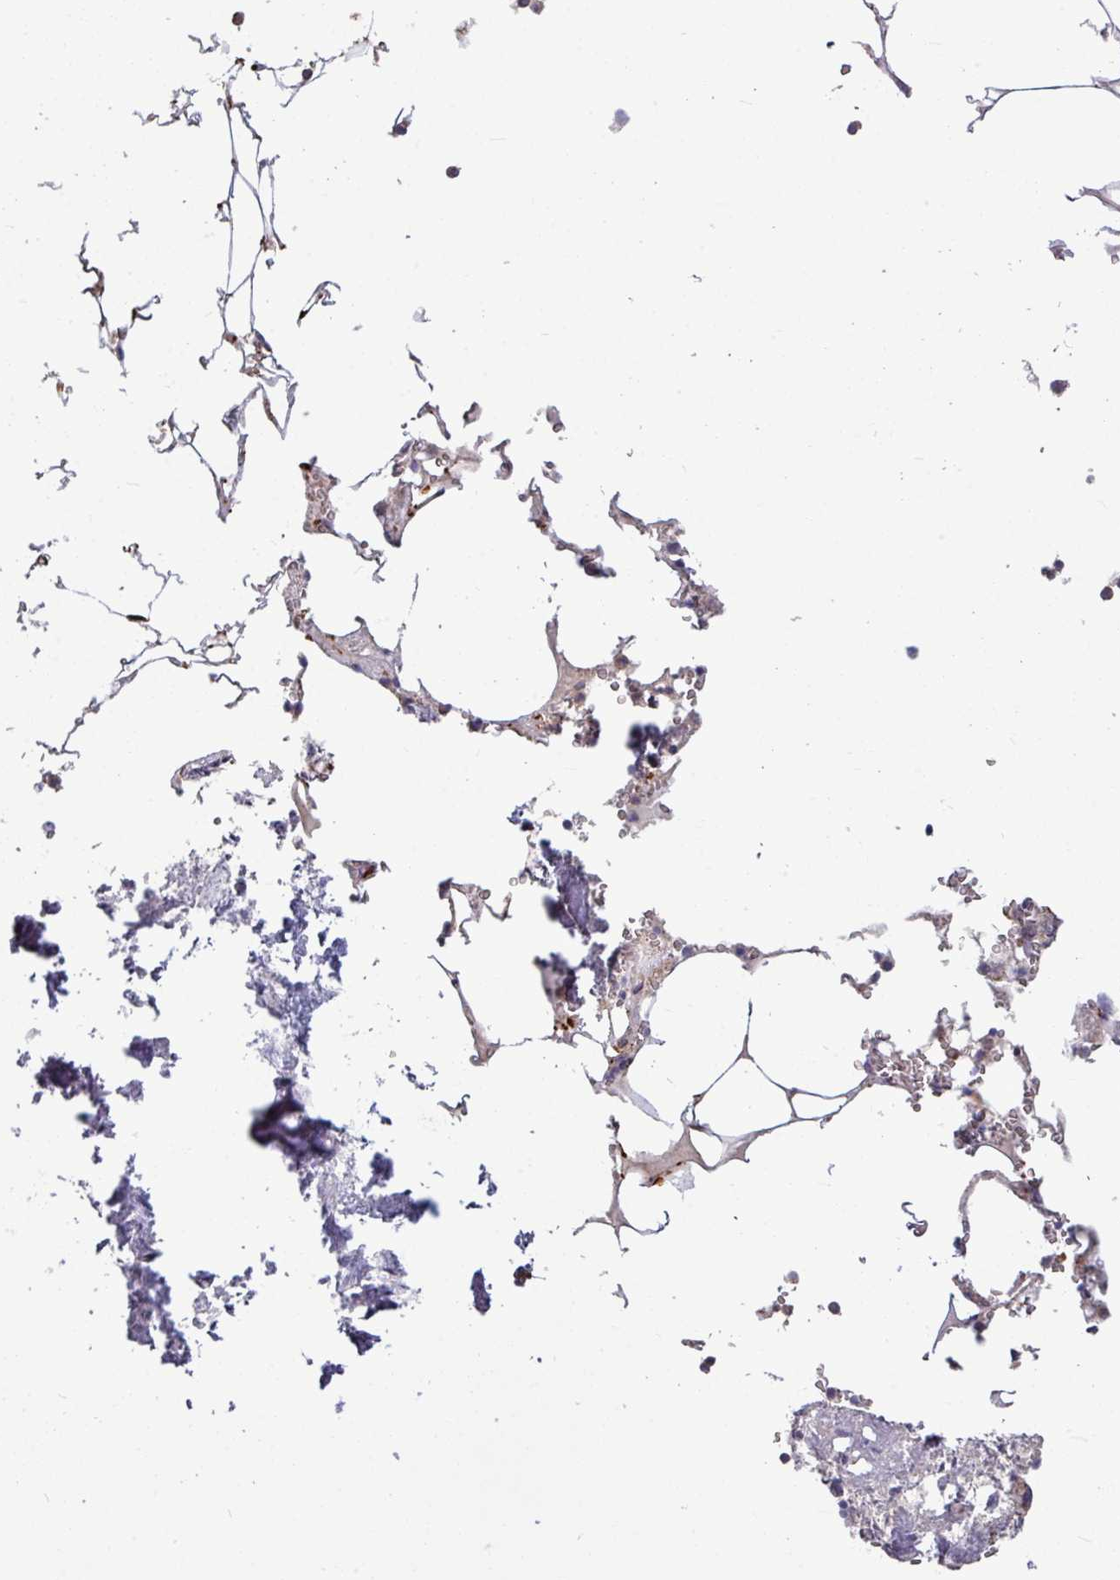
{"staining": {"intensity": "moderate", "quantity": "<25%", "location": "cytoplasmic/membranous"}, "tissue": "bone marrow", "cell_type": "Hematopoietic cells", "image_type": "normal", "snomed": [{"axis": "morphology", "description": "Normal tissue, NOS"}, {"axis": "topography", "description": "Bone marrow"}], "caption": "This histopathology image displays immunohistochemistry (IHC) staining of normal human bone marrow, with low moderate cytoplasmic/membranous staining in about <25% of hematopoietic cells.", "gene": "LSM12", "patient": {"sex": "male", "age": 54}}